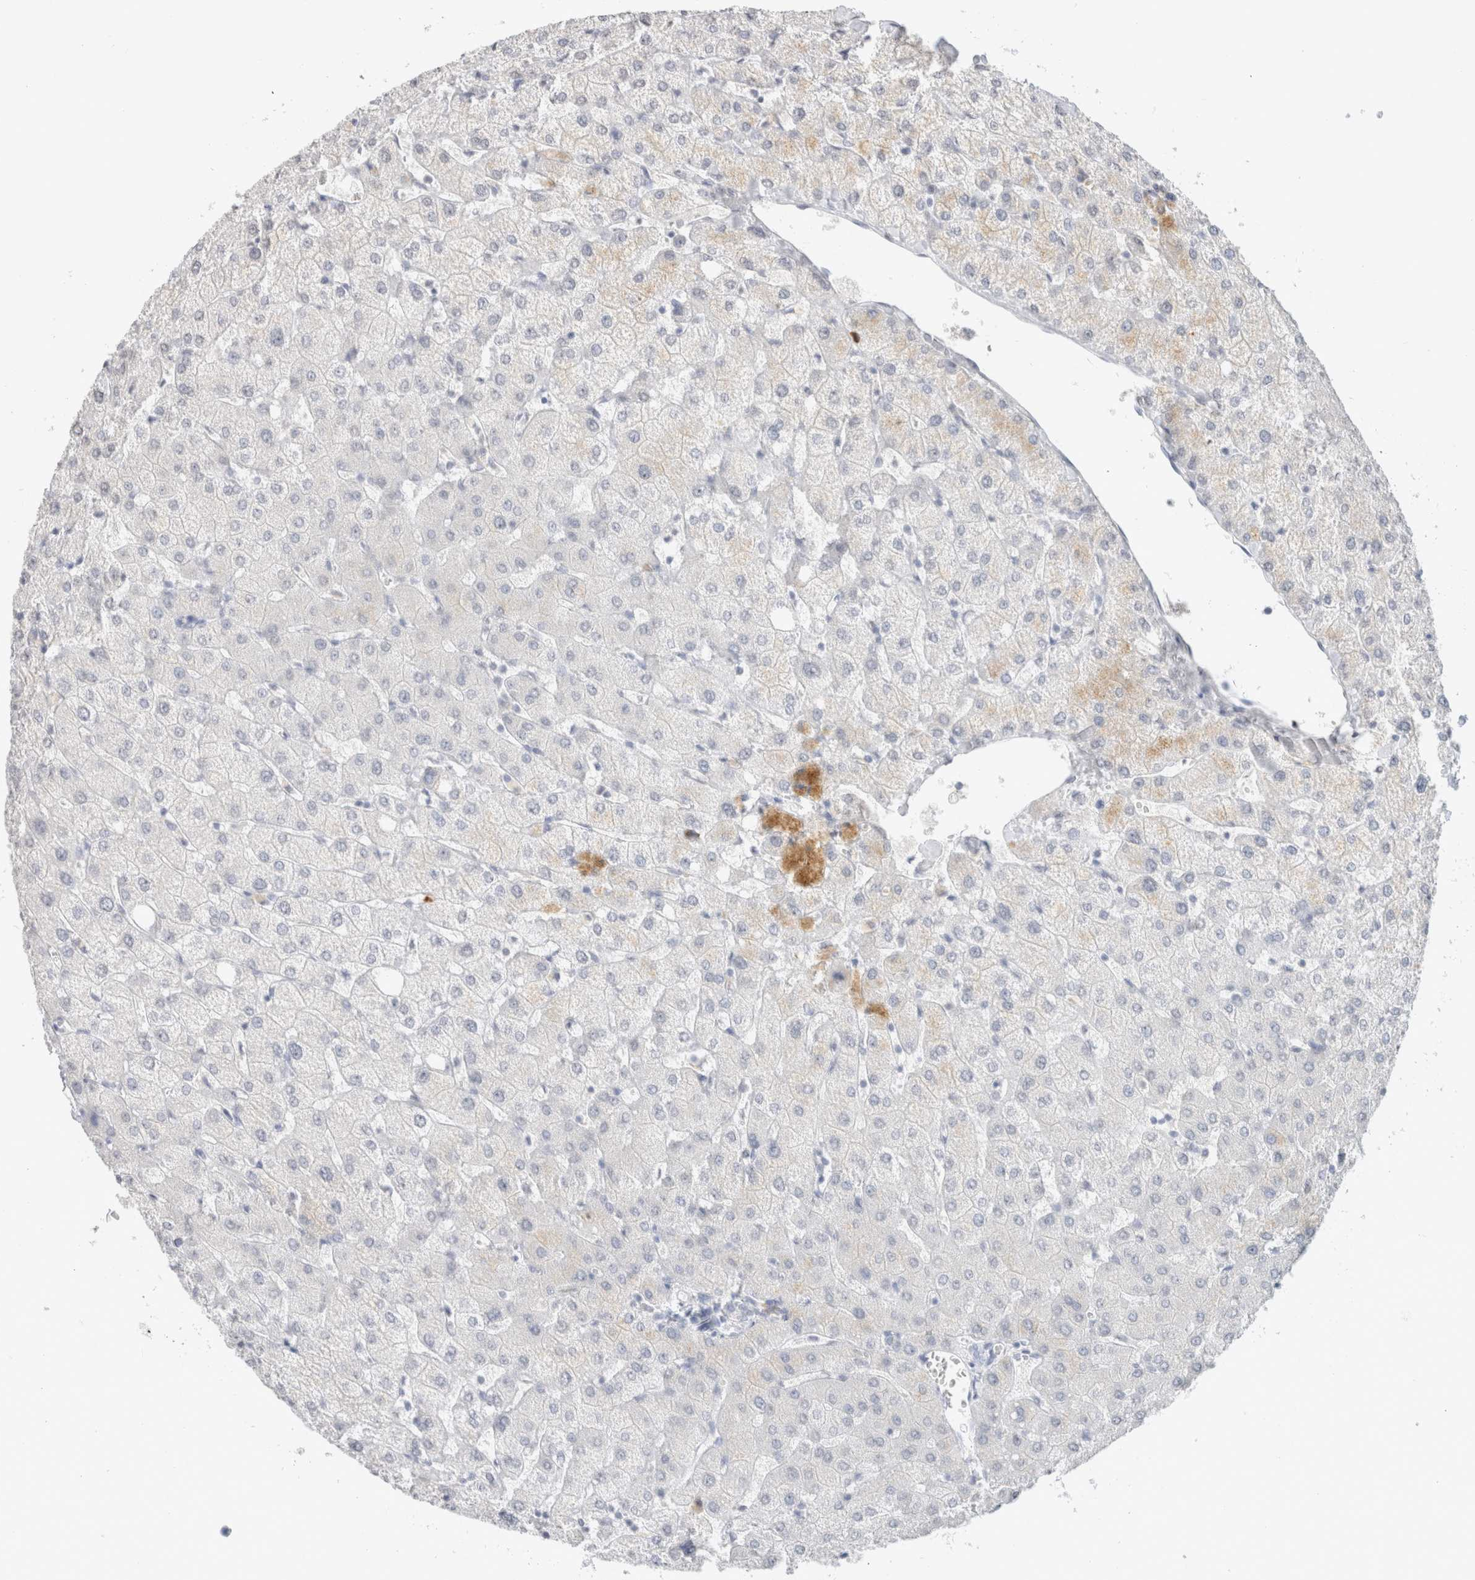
{"staining": {"intensity": "negative", "quantity": "none", "location": "none"}, "tissue": "liver", "cell_type": "Cholangiocytes", "image_type": "normal", "snomed": [{"axis": "morphology", "description": "Normal tissue, NOS"}, {"axis": "topography", "description": "Liver"}], "caption": "Immunohistochemistry (IHC) photomicrograph of unremarkable liver: human liver stained with DAB (3,3'-diaminobenzidine) shows no significant protein staining in cholangiocytes. (DAB immunohistochemistry visualized using brightfield microscopy, high magnification).", "gene": "CD80", "patient": {"sex": "female", "age": 54}}